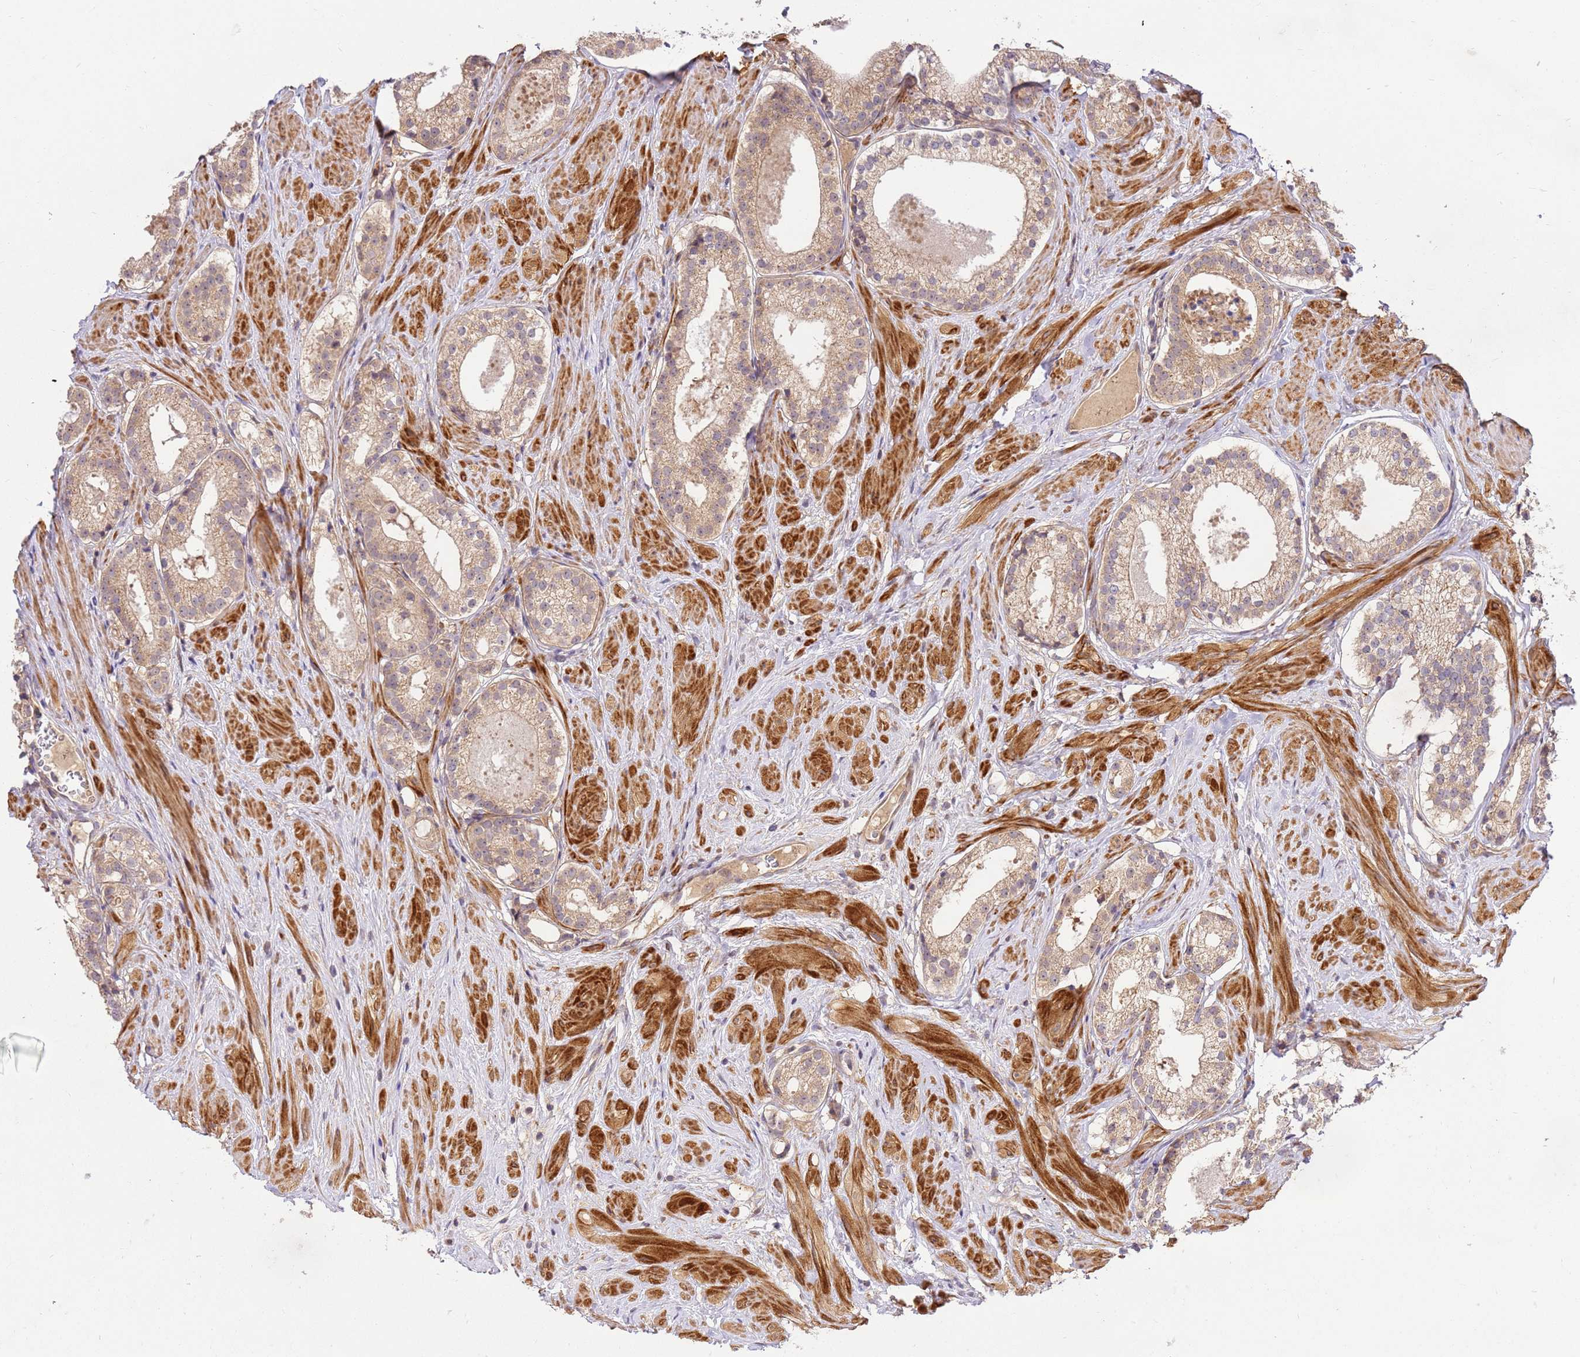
{"staining": {"intensity": "weak", "quantity": ">75%", "location": "cytoplasmic/membranous"}, "tissue": "prostate cancer", "cell_type": "Tumor cells", "image_type": "cancer", "snomed": [{"axis": "morphology", "description": "Adenocarcinoma, Low grade"}, {"axis": "topography", "description": "Prostate"}], "caption": "There is low levels of weak cytoplasmic/membranous staining in tumor cells of low-grade adenocarcinoma (prostate), as demonstrated by immunohistochemical staining (brown color).", "gene": "GAREM1", "patient": {"sex": "male", "age": 57}}